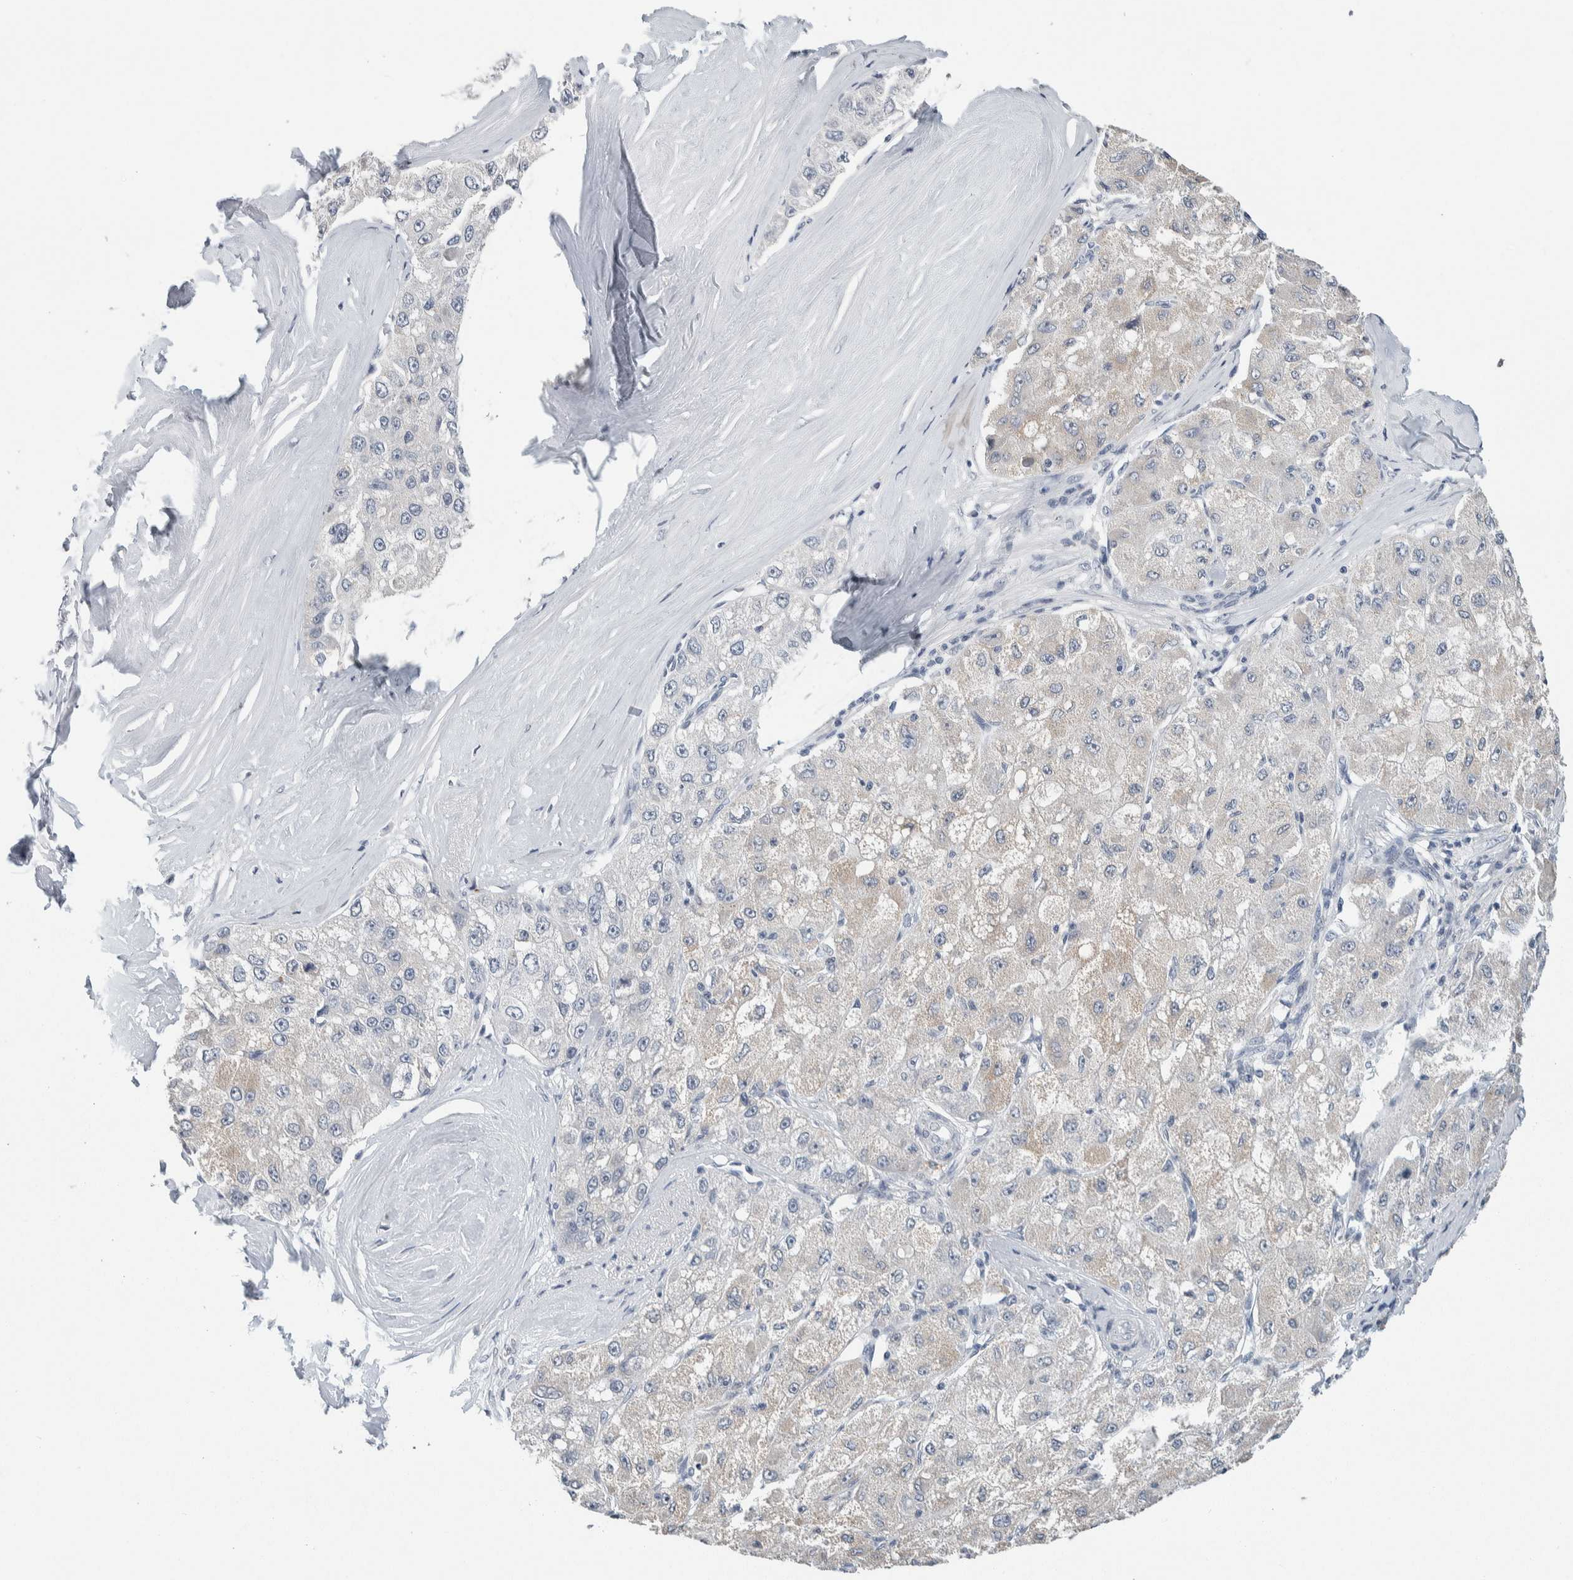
{"staining": {"intensity": "negative", "quantity": "none", "location": "none"}, "tissue": "liver cancer", "cell_type": "Tumor cells", "image_type": "cancer", "snomed": [{"axis": "morphology", "description": "Carcinoma, Hepatocellular, NOS"}, {"axis": "topography", "description": "Liver"}], "caption": "This is an immunohistochemistry (IHC) image of human liver hepatocellular carcinoma. There is no expression in tumor cells.", "gene": "SCN2A", "patient": {"sex": "male", "age": 80}}